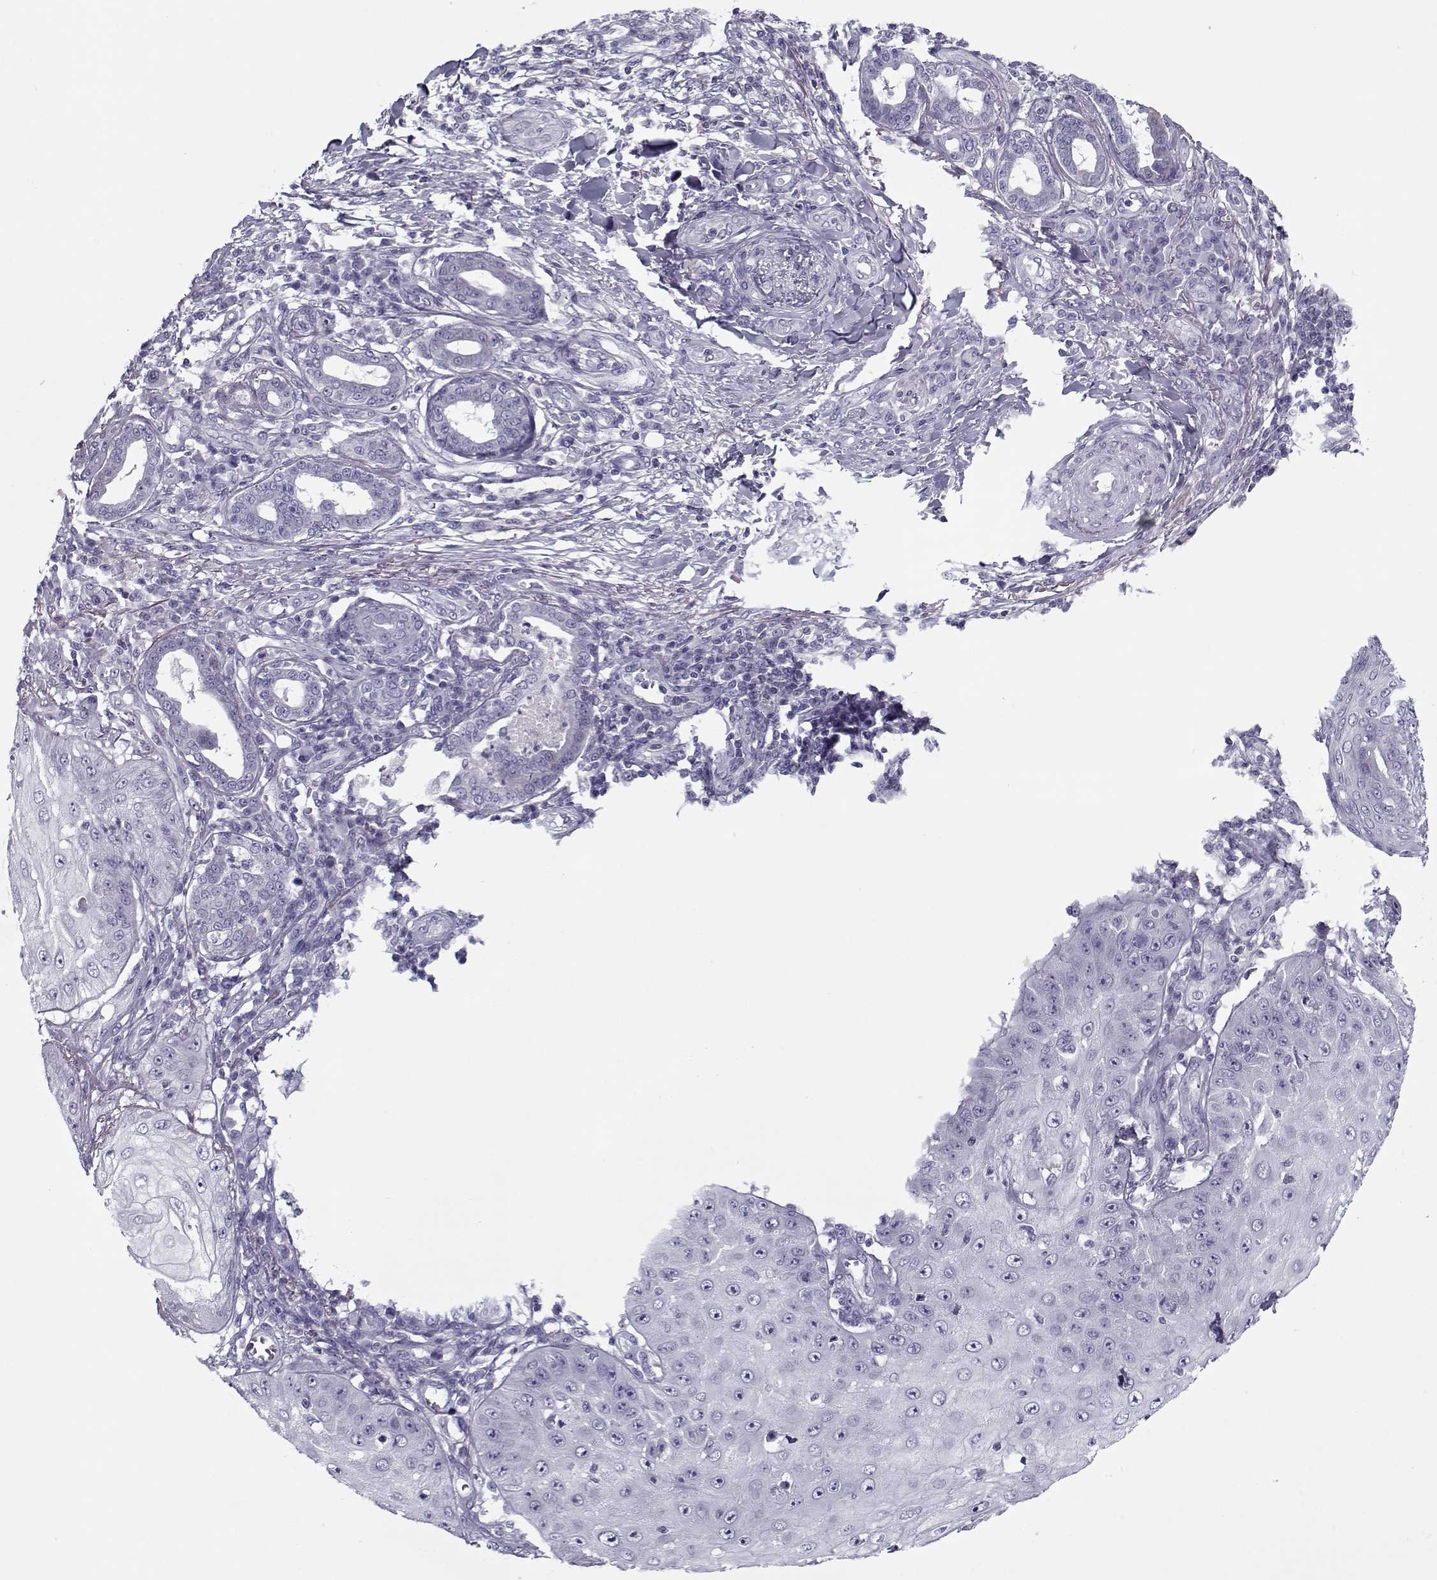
{"staining": {"intensity": "negative", "quantity": "none", "location": "none"}, "tissue": "skin cancer", "cell_type": "Tumor cells", "image_type": "cancer", "snomed": [{"axis": "morphology", "description": "Squamous cell carcinoma, NOS"}, {"axis": "topography", "description": "Skin"}], "caption": "This is an immunohistochemistry micrograph of human skin cancer. There is no expression in tumor cells.", "gene": "PP2D1", "patient": {"sex": "male", "age": 70}}